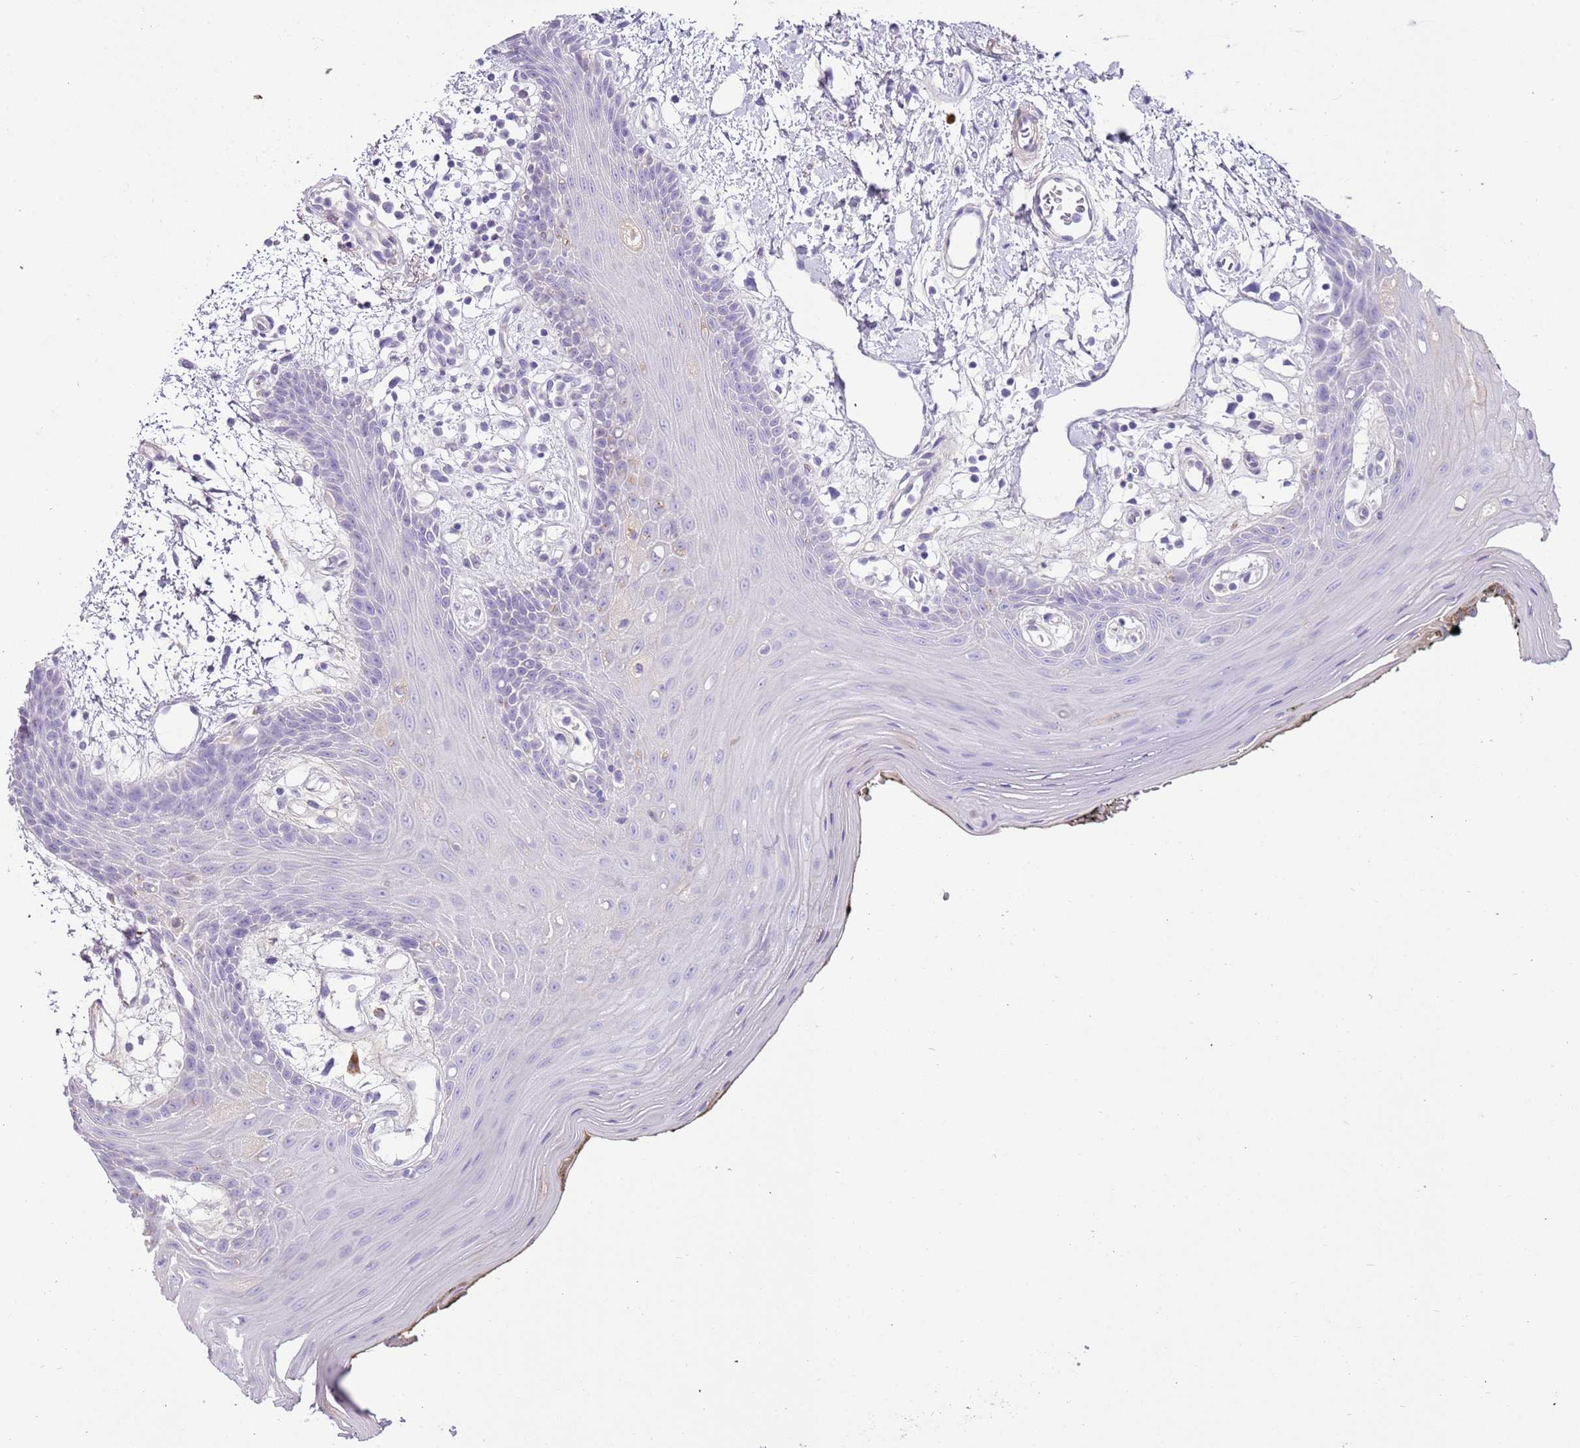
{"staining": {"intensity": "negative", "quantity": "none", "location": "none"}, "tissue": "oral mucosa", "cell_type": "Squamous epithelial cells", "image_type": "normal", "snomed": [{"axis": "morphology", "description": "Normal tissue, NOS"}, {"axis": "topography", "description": "Oral tissue"}, {"axis": "topography", "description": "Tounge, NOS"}], "caption": "This histopathology image is of normal oral mucosa stained with immunohistochemistry (IHC) to label a protein in brown with the nuclei are counter-stained blue. There is no staining in squamous epithelial cells.", "gene": "IGKV3", "patient": {"sex": "female", "age": 59}}